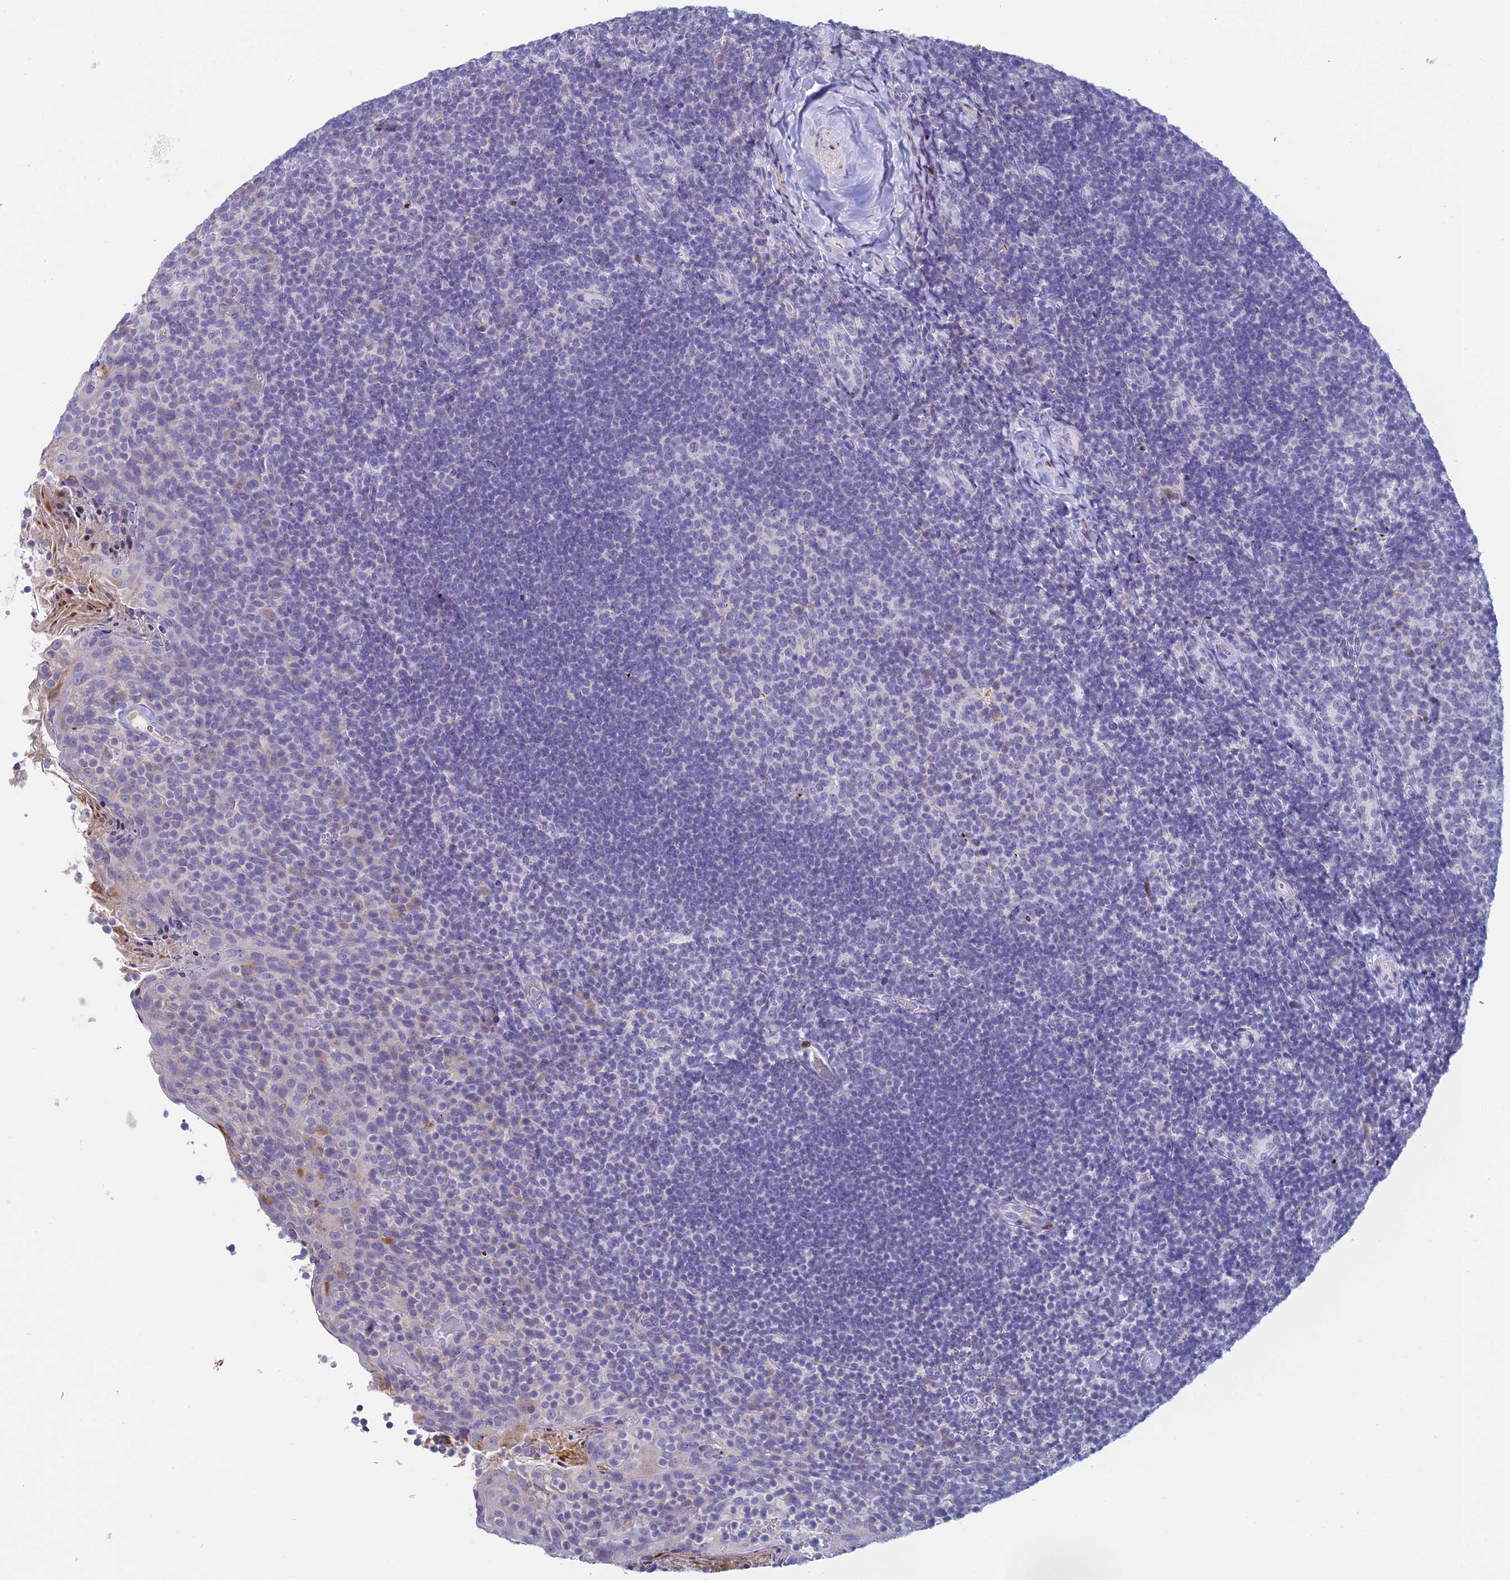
{"staining": {"intensity": "negative", "quantity": "none", "location": "none"}, "tissue": "tonsil", "cell_type": "Germinal center cells", "image_type": "normal", "snomed": [{"axis": "morphology", "description": "Normal tissue, NOS"}, {"axis": "topography", "description": "Tonsil"}], "caption": "The image displays no staining of germinal center cells in unremarkable tonsil.", "gene": "REXO5", "patient": {"sex": "female", "age": 10}}